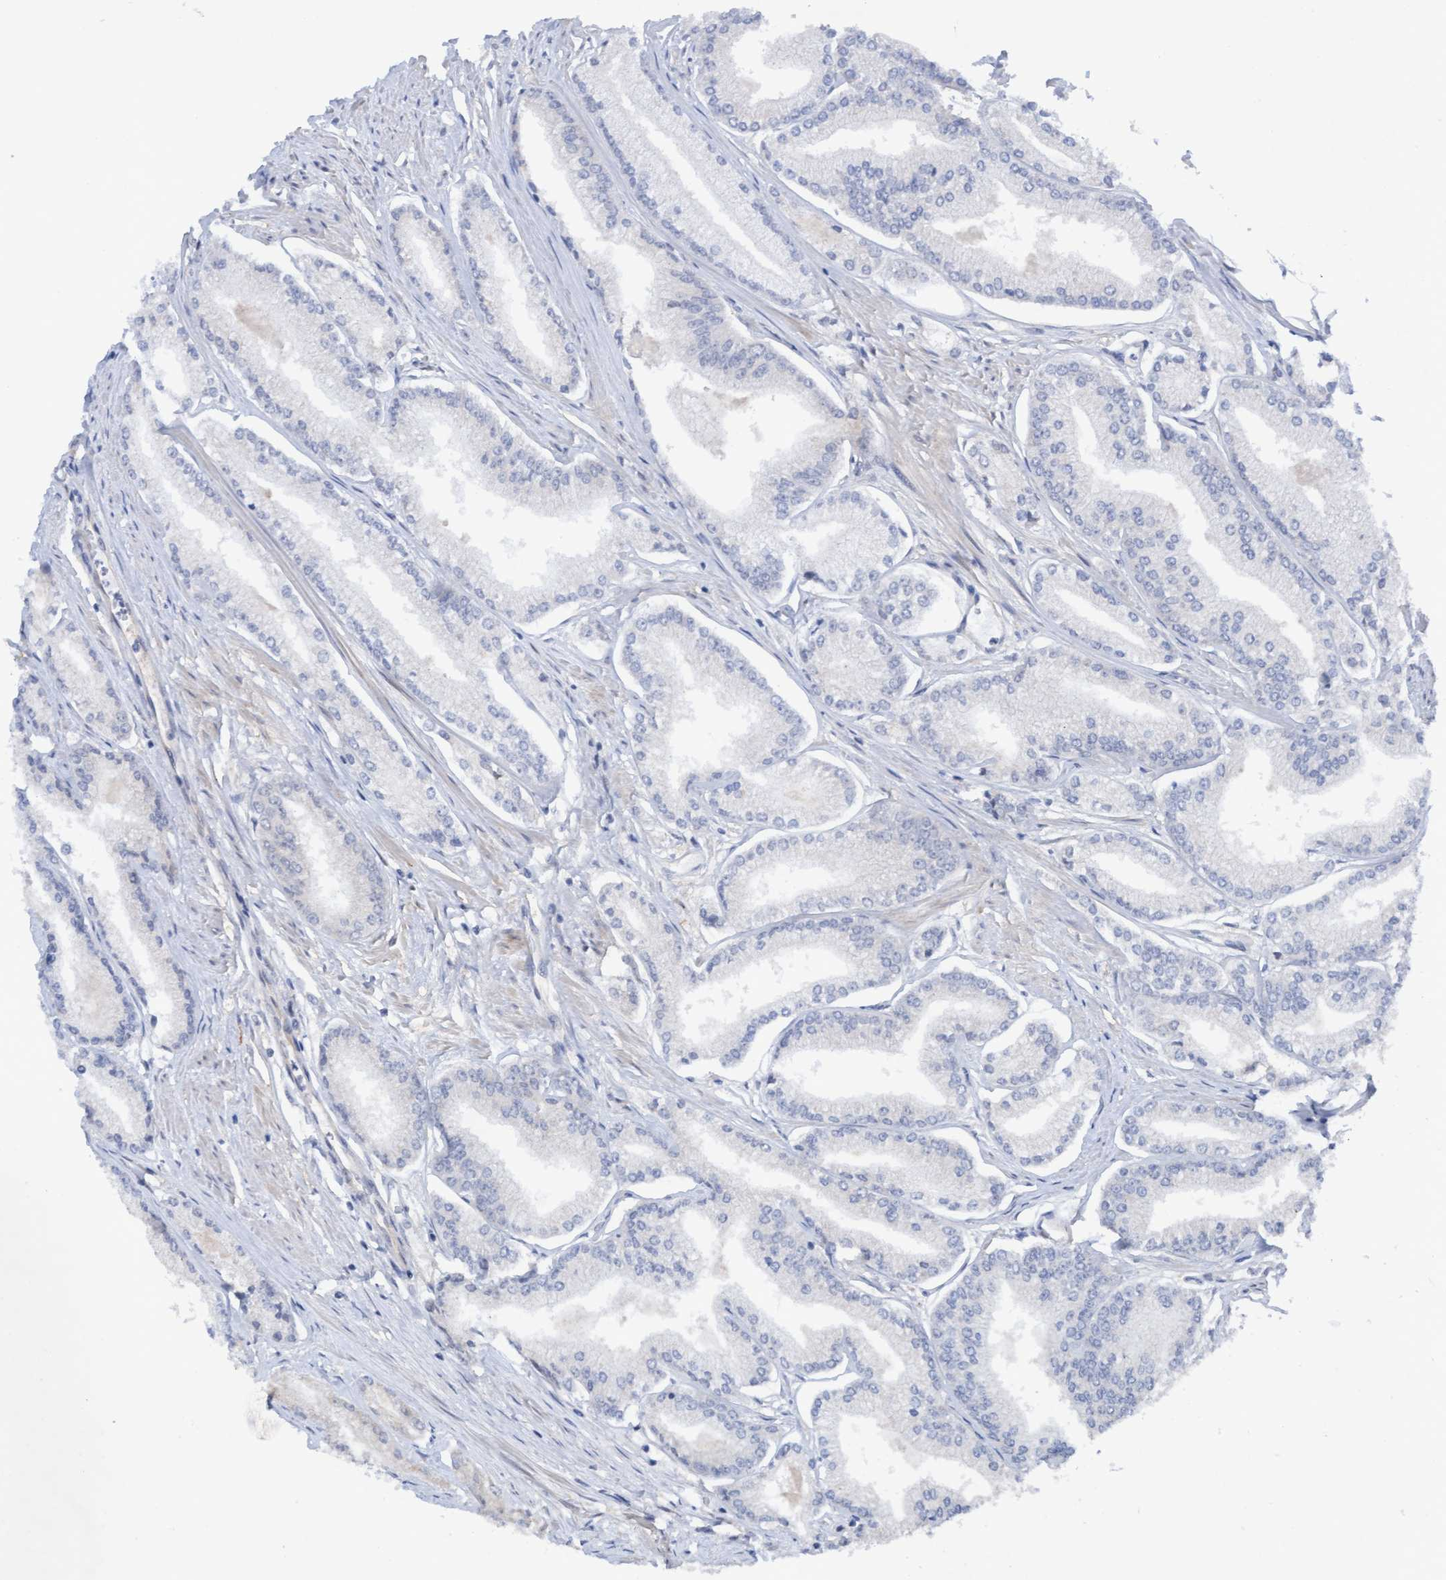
{"staining": {"intensity": "negative", "quantity": "none", "location": "none"}, "tissue": "prostate cancer", "cell_type": "Tumor cells", "image_type": "cancer", "snomed": [{"axis": "morphology", "description": "Adenocarcinoma, Low grade"}, {"axis": "topography", "description": "Prostate"}], "caption": "The histopathology image shows no significant staining in tumor cells of prostate adenocarcinoma (low-grade). Brightfield microscopy of IHC stained with DAB (3,3'-diaminobenzidine) (brown) and hematoxylin (blue), captured at high magnification.", "gene": "PLCD1", "patient": {"sex": "male", "age": 52}}